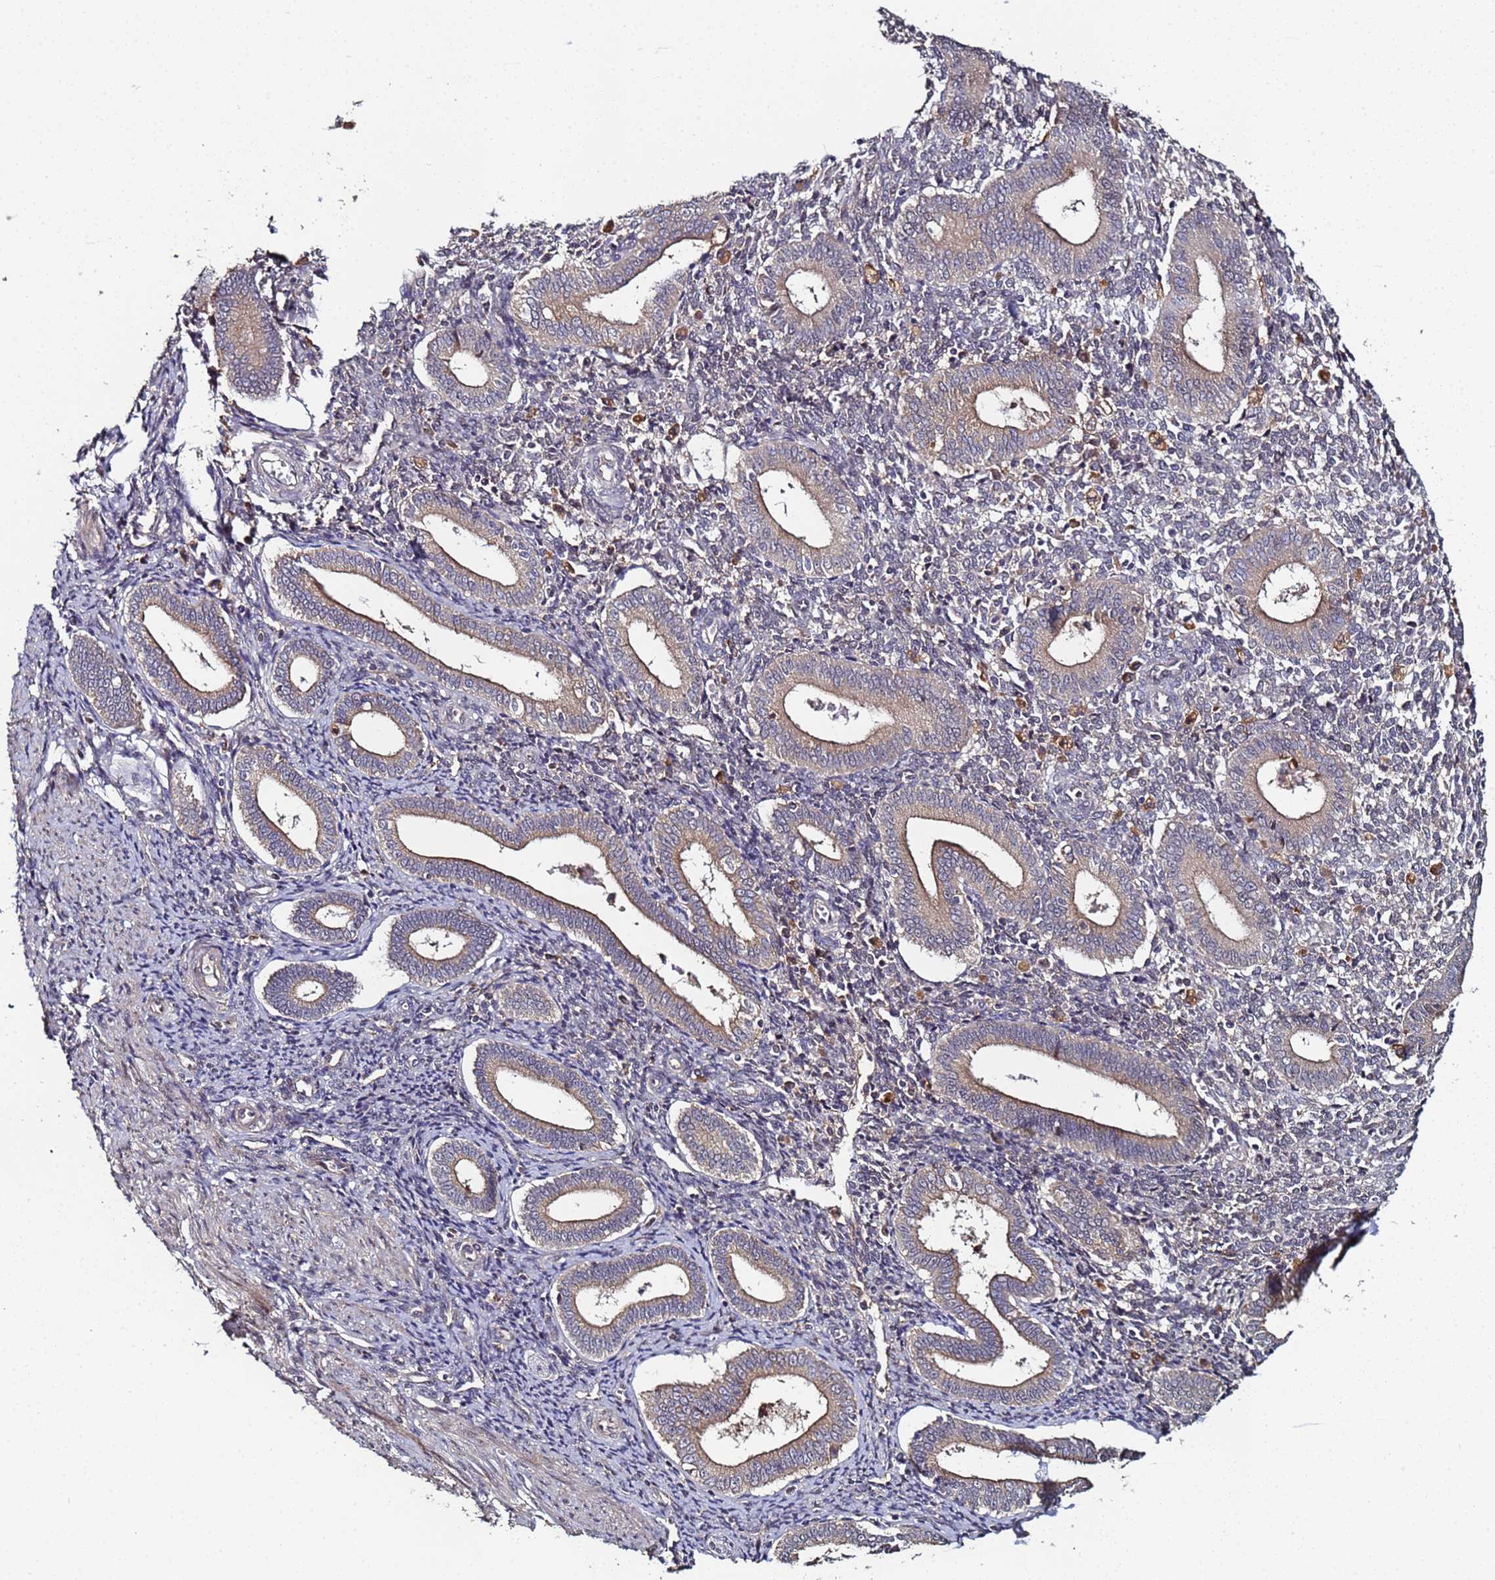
{"staining": {"intensity": "weak", "quantity": "25%-75%", "location": "cytoplasmic/membranous"}, "tissue": "endometrium", "cell_type": "Cells in endometrial stroma", "image_type": "normal", "snomed": [{"axis": "morphology", "description": "Normal tissue, NOS"}, {"axis": "topography", "description": "Endometrium"}], "caption": "Protein analysis of unremarkable endometrium shows weak cytoplasmic/membranous staining in about 25%-75% of cells in endometrial stroma. Using DAB (3,3'-diaminobenzidine) (brown) and hematoxylin (blue) stains, captured at high magnification using brightfield microscopy.", "gene": "OSER1", "patient": {"sex": "female", "age": 44}}